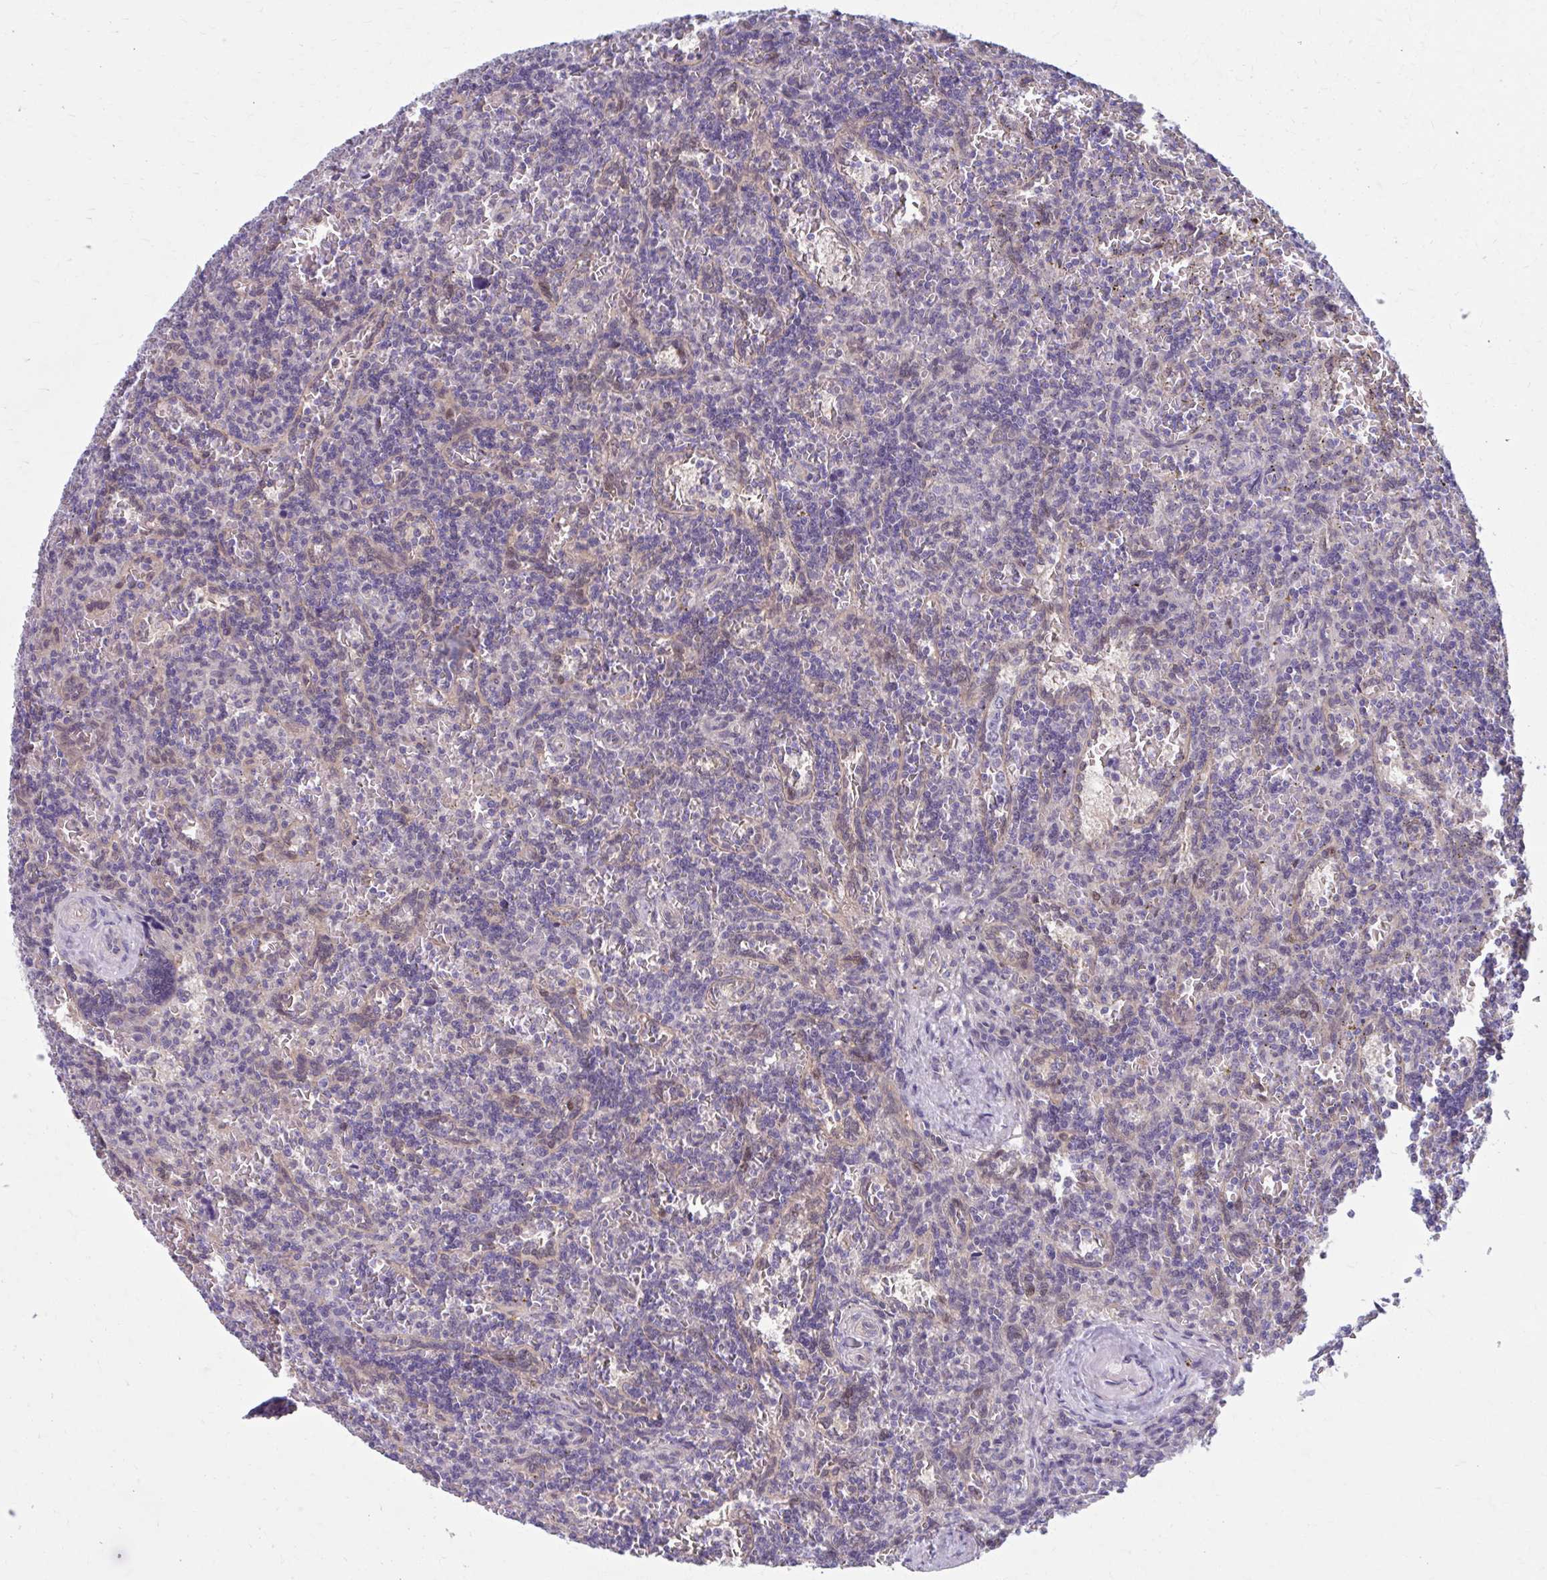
{"staining": {"intensity": "negative", "quantity": "none", "location": "none"}, "tissue": "lymphoma", "cell_type": "Tumor cells", "image_type": "cancer", "snomed": [{"axis": "morphology", "description": "Malignant lymphoma, non-Hodgkin's type, Low grade"}, {"axis": "topography", "description": "Spleen"}], "caption": "This is a photomicrograph of IHC staining of lymphoma, which shows no staining in tumor cells.", "gene": "CHST3", "patient": {"sex": "male", "age": 73}}